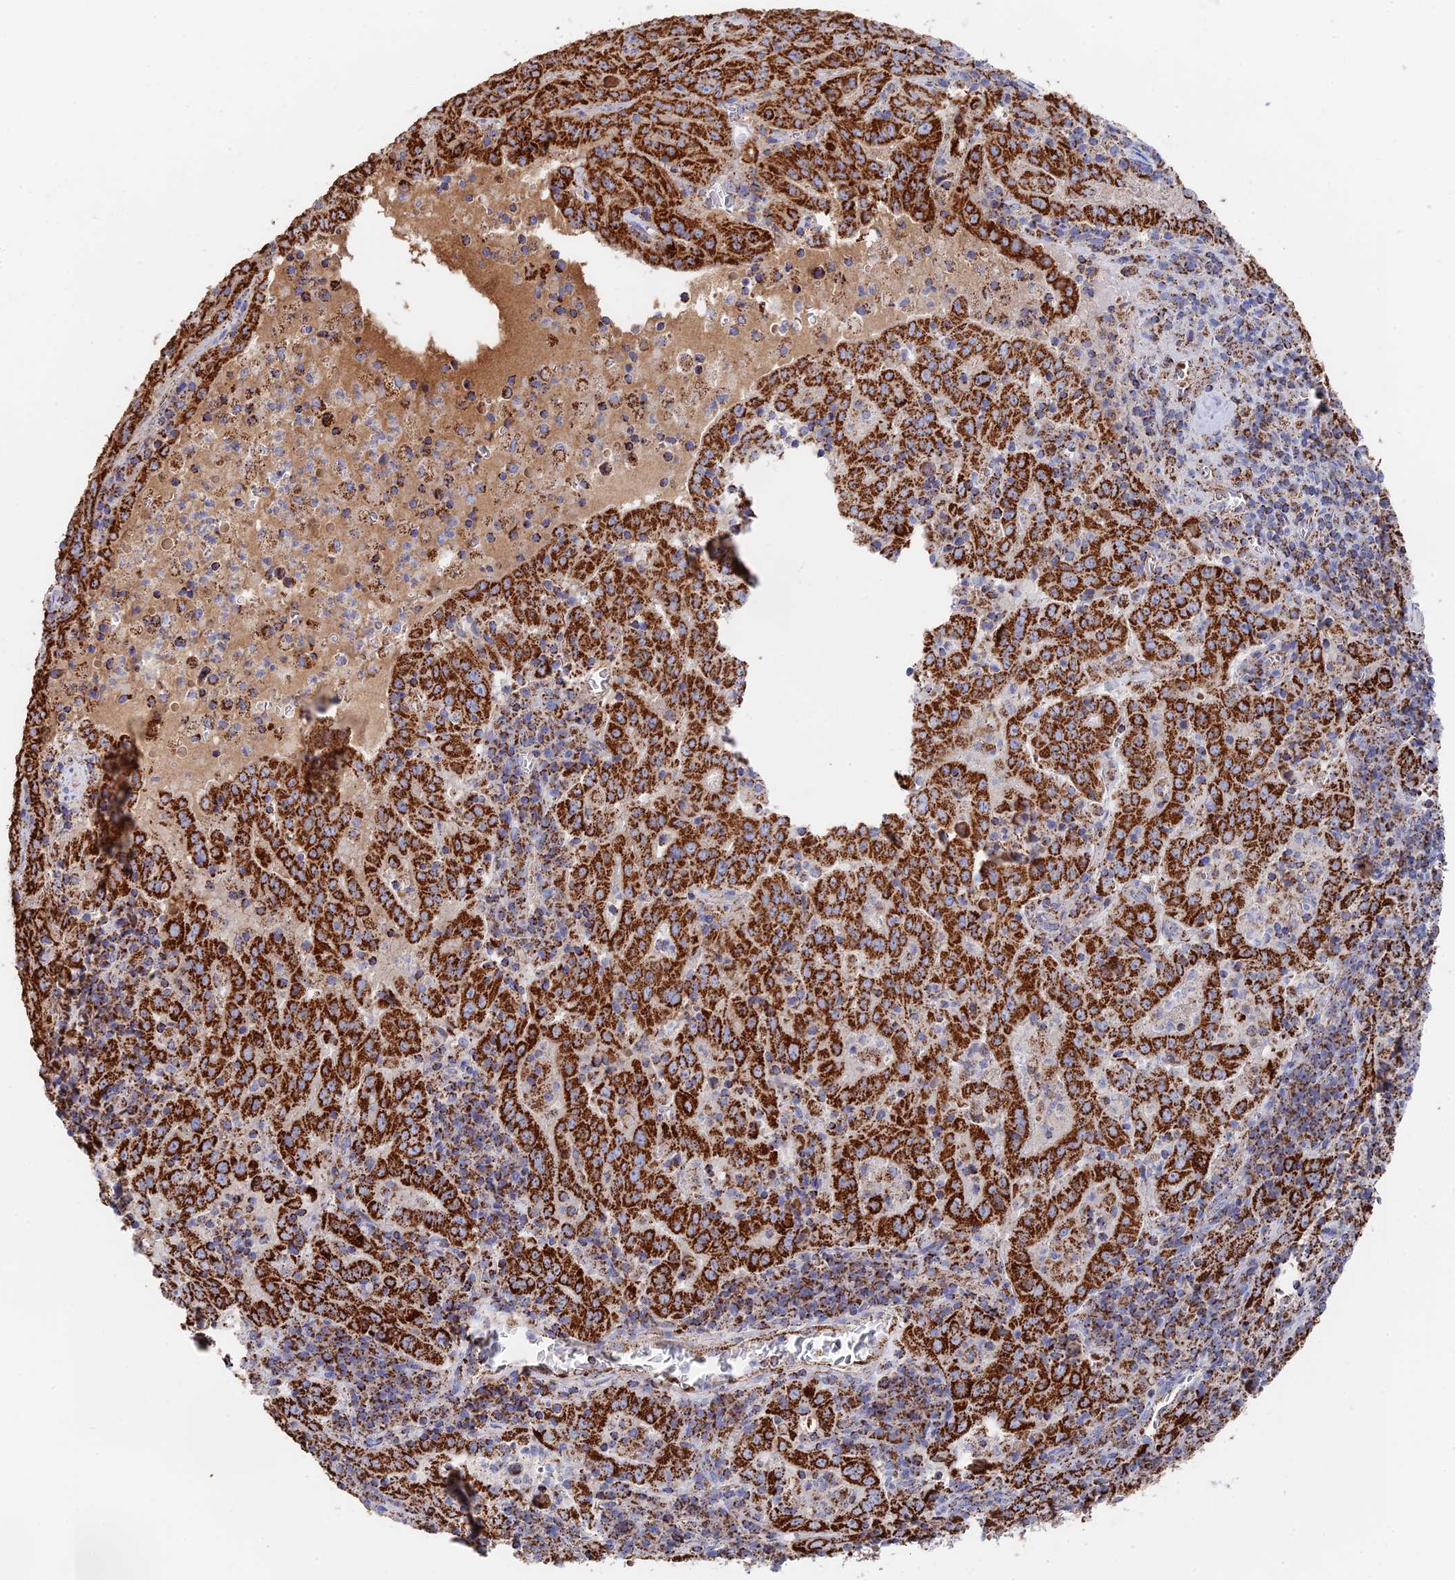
{"staining": {"intensity": "strong", "quantity": ">75%", "location": "cytoplasmic/membranous"}, "tissue": "pancreatic cancer", "cell_type": "Tumor cells", "image_type": "cancer", "snomed": [{"axis": "morphology", "description": "Adenocarcinoma, NOS"}, {"axis": "topography", "description": "Pancreas"}], "caption": "This histopathology image displays adenocarcinoma (pancreatic) stained with IHC to label a protein in brown. The cytoplasmic/membranous of tumor cells show strong positivity for the protein. Nuclei are counter-stained blue.", "gene": "HAUS8", "patient": {"sex": "male", "age": 63}}